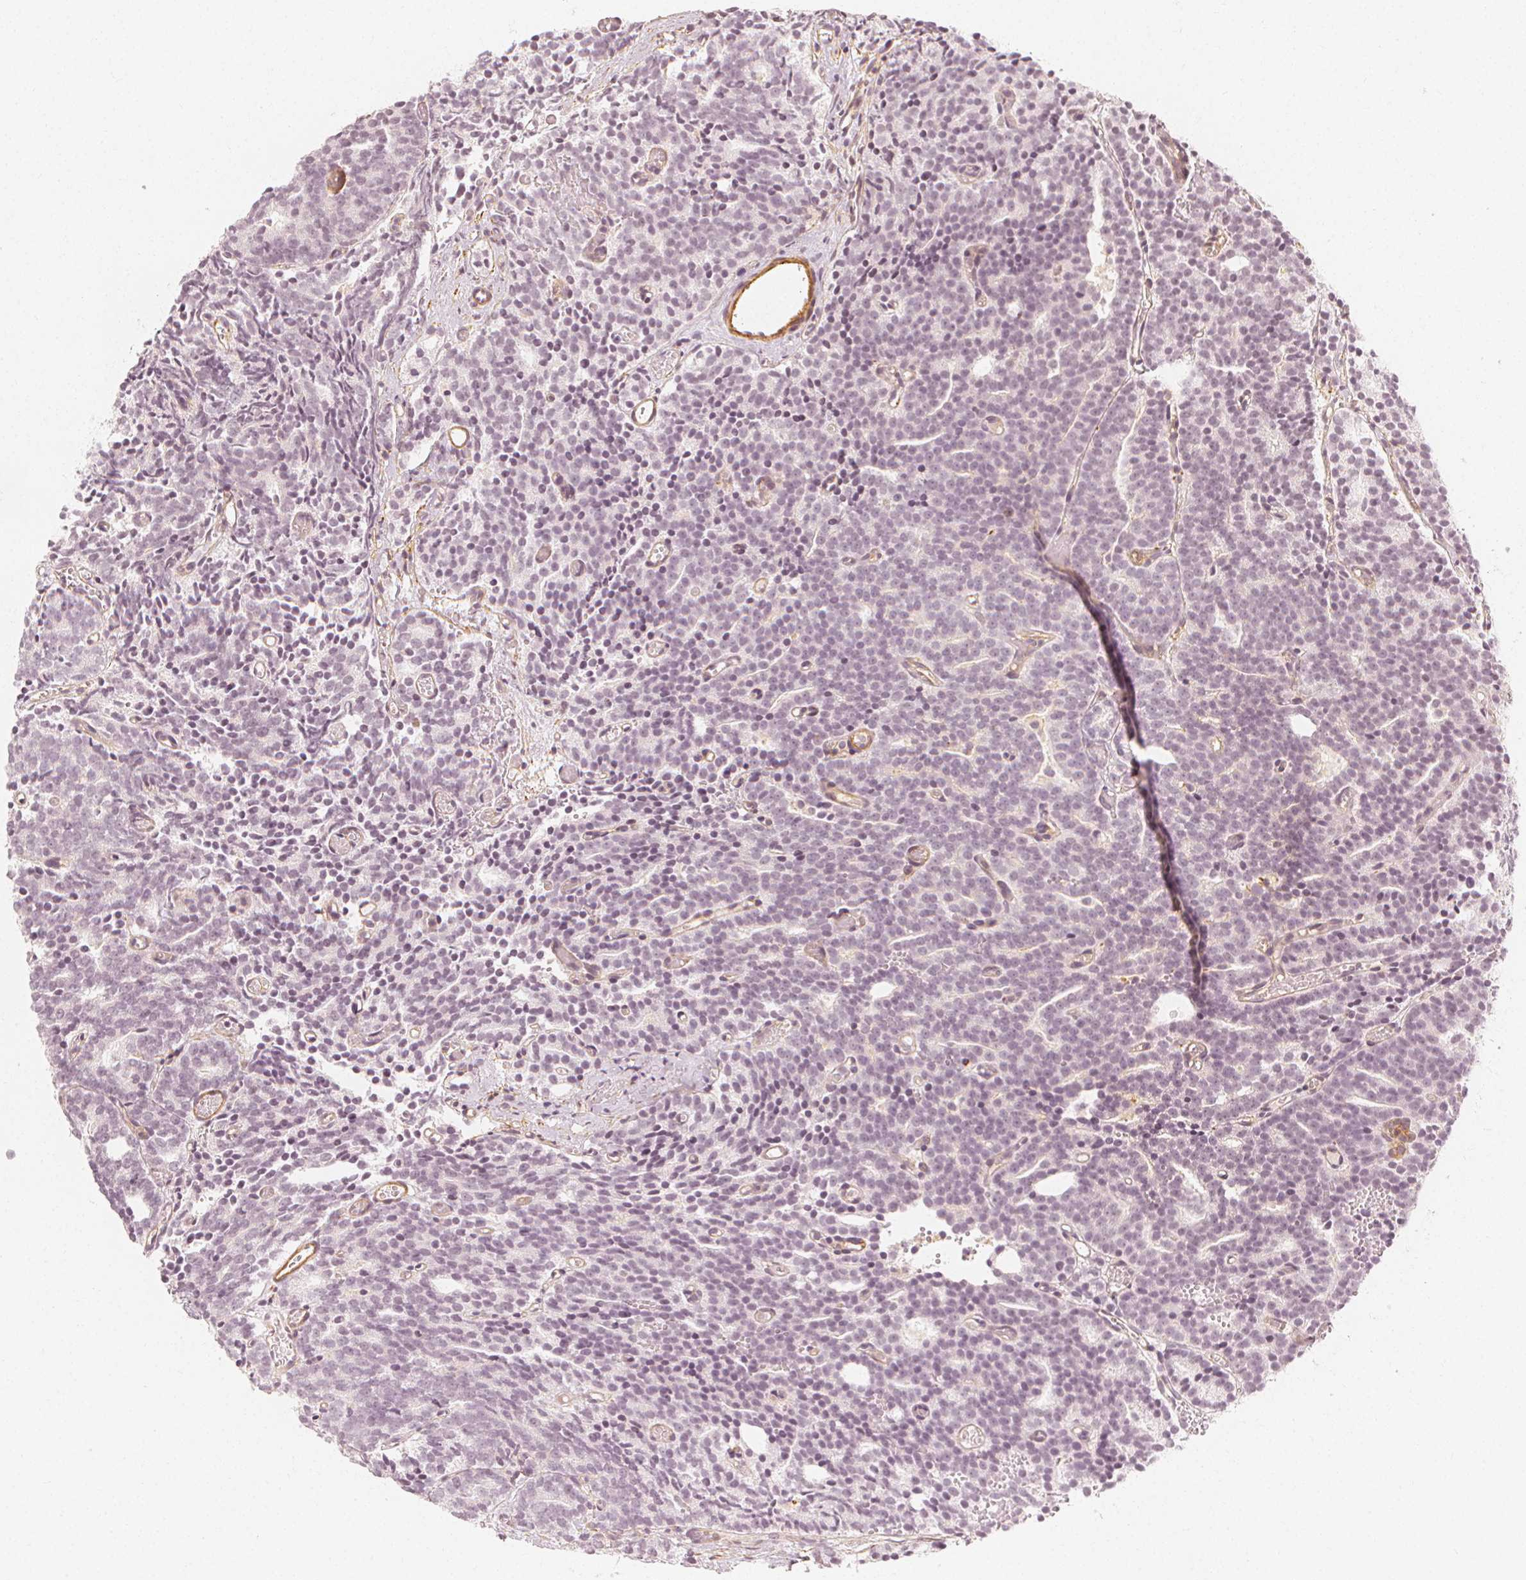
{"staining": {"intensity": "weak", "quantity": "<25%", "location": "nuclear"}, "tissue": "prostate cancer", "cell_type": "Tumor cells", "image_type": "cancer", "snomed": [{"axis": "morphology", "description": "Adenocarcinoma, High grade"}, {"axis": "topography", "description": "Prostate"}], "caption": "Protein analysis of prostate cancer (adenocarcinoma (high-grade)) demonstrates no significant staining in tumor cells.", "gene": "ARHGAP26", "patient": {"sex": "male", "age": 53}}